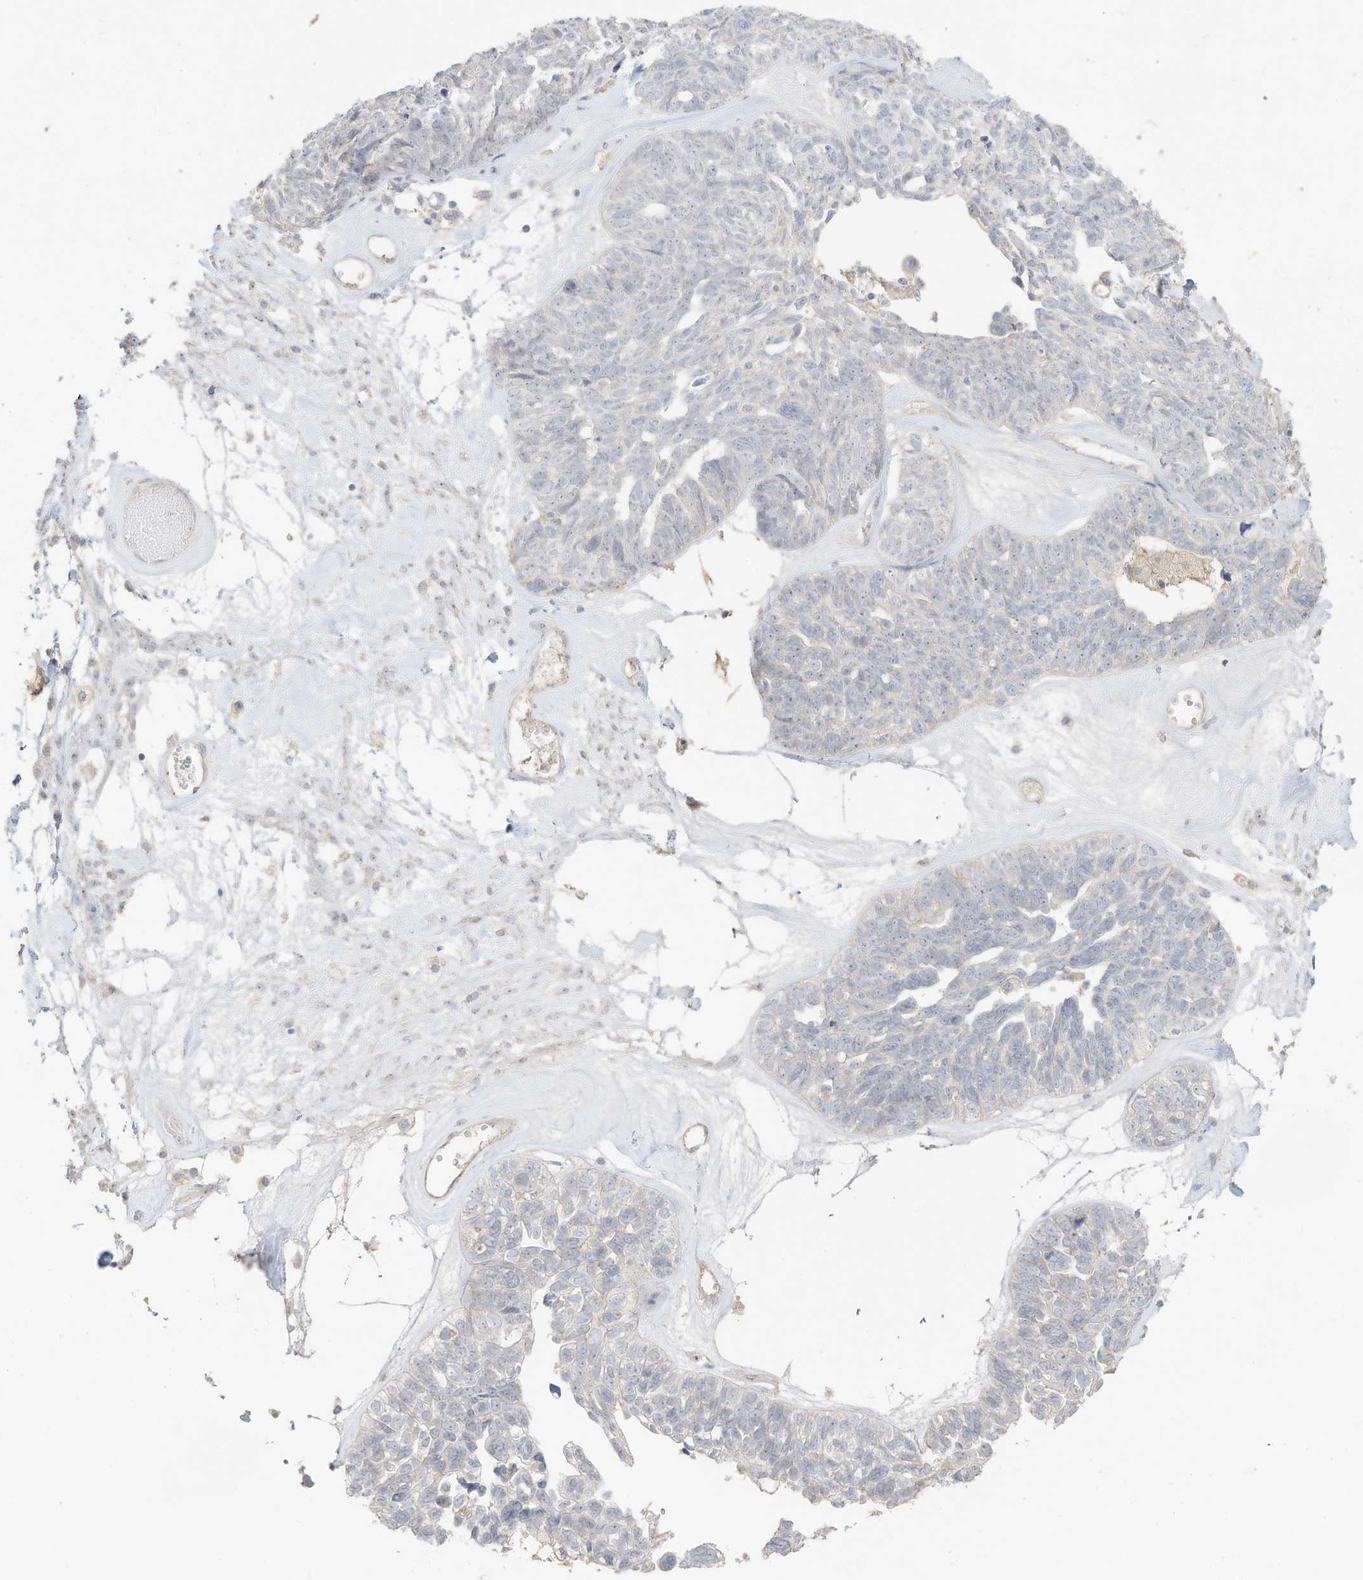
{"staining": {"intensity": "negative", "quantity": "none", "location": "none"}, "tissue": "ovarian cancer", "cell_type": "Tumor cells", "image_type": "cancer", "snomed": [{"axis": "morphology", "description": "Cystadenocarcinoma, serous, NOS"}, {"axis": "topography", "description": "Ovary"}], "caption": "Immunohistochemistry (IHC) photomicrograph of neoplastic tissue: serous cystadenocarcinoma (ovarian) stained with DAB (3,3'-diaminobenzidine) shows no significant protein staining in tumor cells.", "gene": "ZBTB41", "patient": {"sex": "female", "age": 79}}